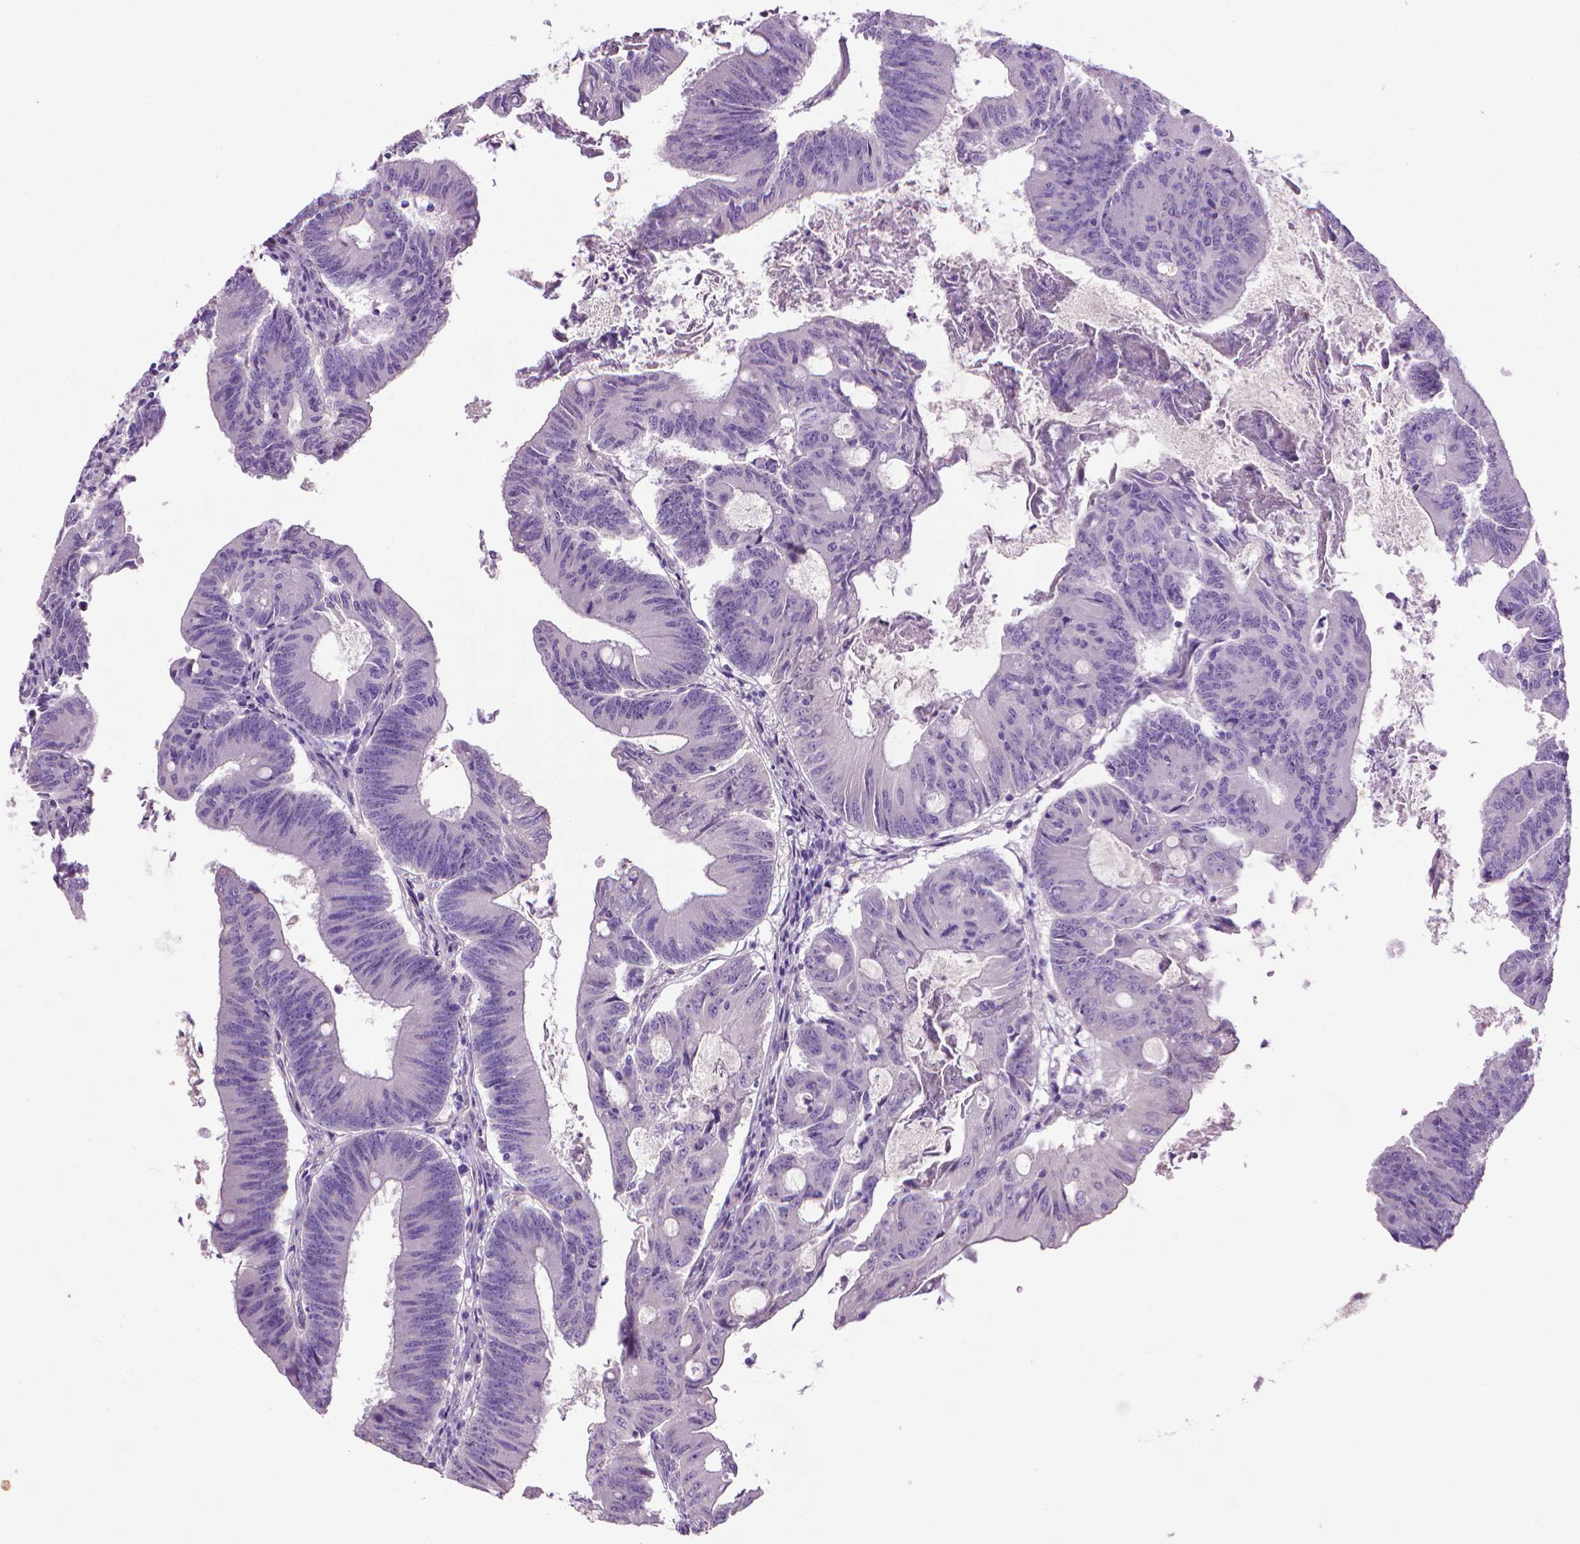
{"staining": {"intensity": "negative", "quantity": "none", "location": "none"}, "tissue": "colorectal cancer", "cell_type": "Tumor cells", "image_type": "cancer", "snomed": [{"axis": "morphology", "description": "Adenocarcinoma, NOS"}, {"axis": "topography", "description": "Colon"}], "caption": "DAB immunohistochemical staining of colorectal adenocarcinoma reveals no significant expression in tumor cells.", "gene": "AQP10", "patient": {"sex": "female", "age": 70}}